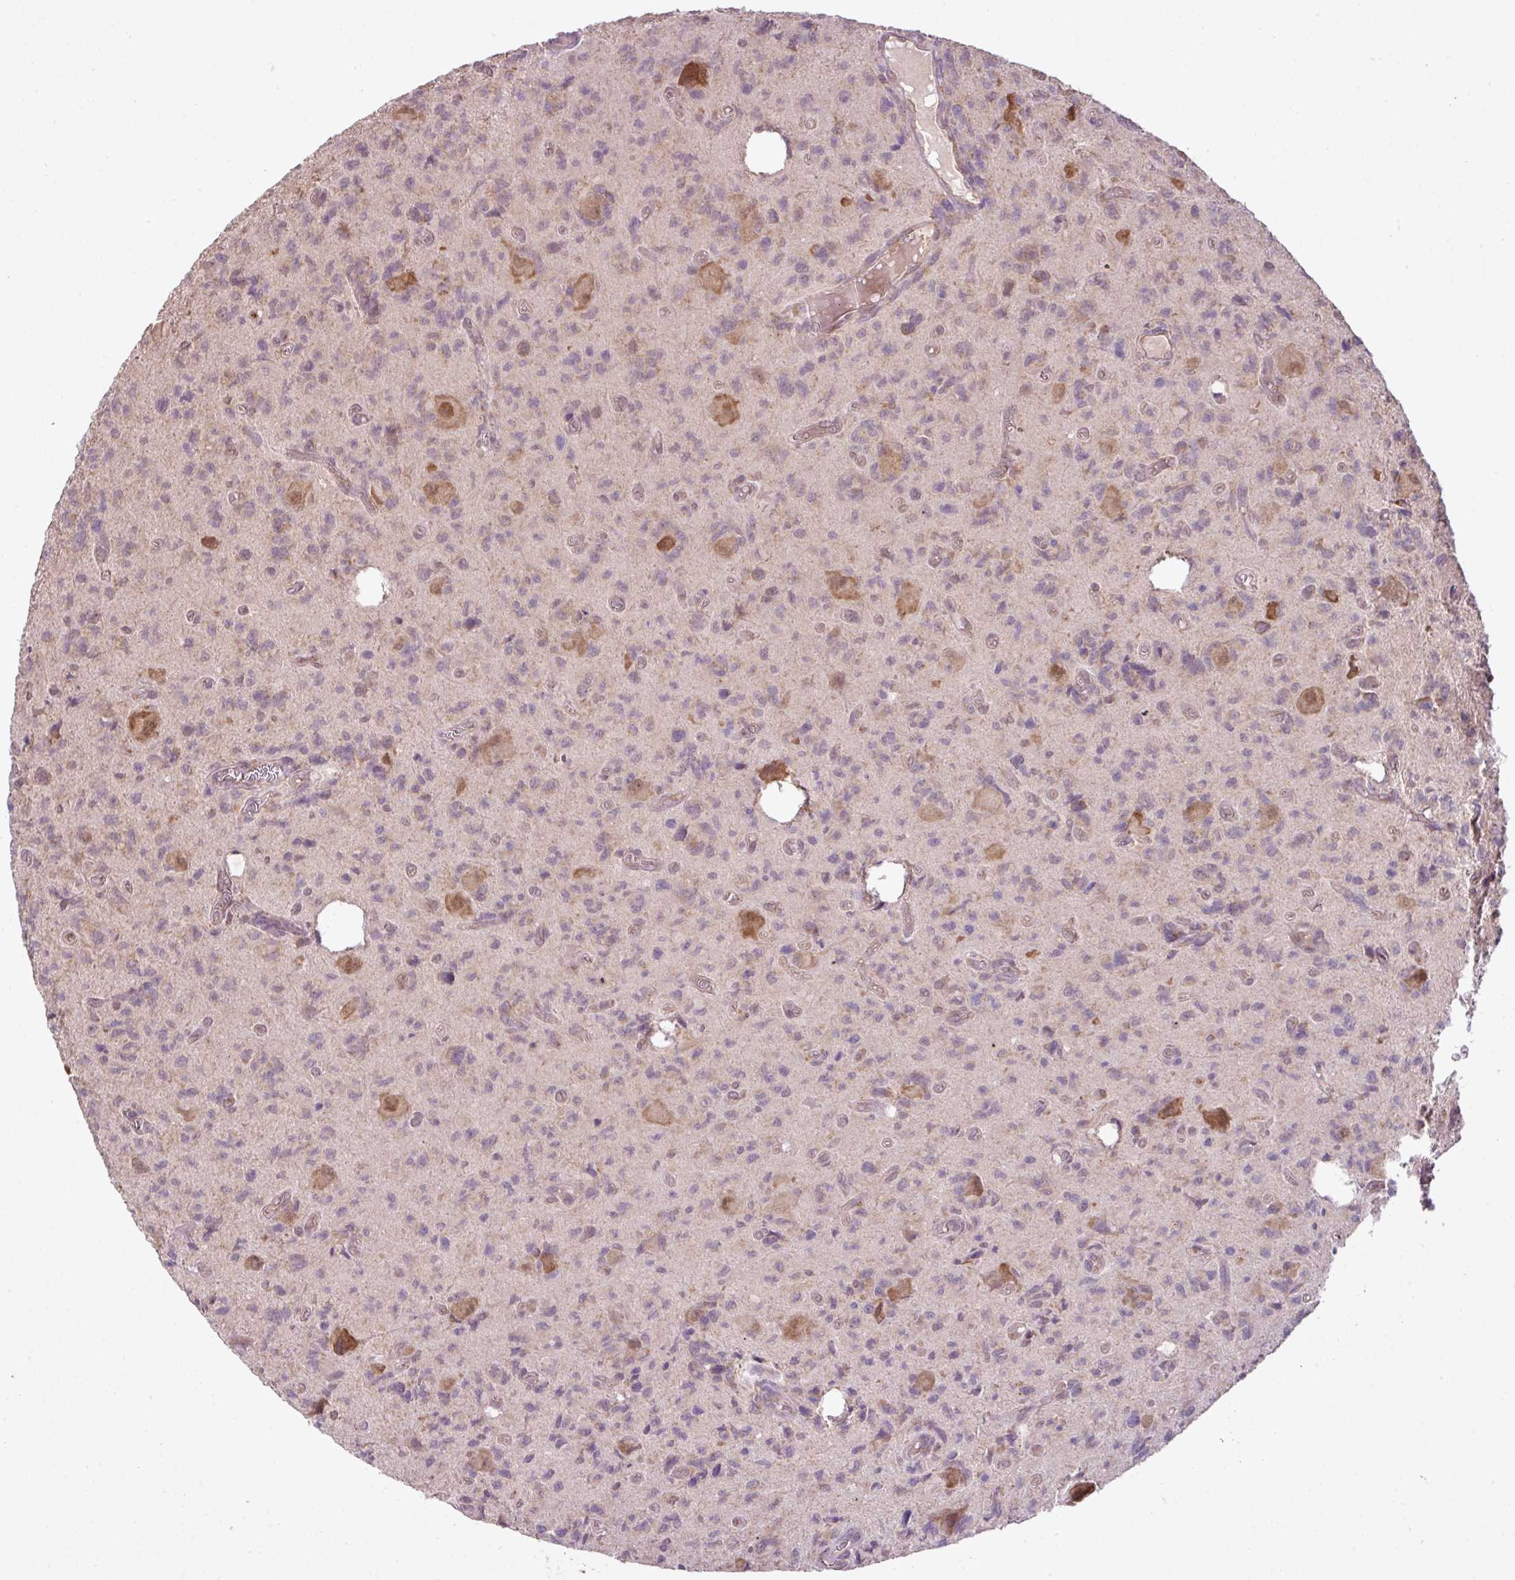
{"staining": {"intensity": "weak", "quantity": "25%-75%", "location": "cytoplasmic/membranous"}, "tissue": "glioma", "cell_type": "Tumor cells", "image_type": "cancer", "snomed": [{"axis": "morphology", "description": "Glioma, malignant, High grade"}, {"axis": "topography", "description": "Brain"}], "caption": "Approximately 25%-75% of tumor cells in human glioma display weak cytoplasmic/membranous protein staining as visualized by brown immunohistochemical staining.", "gene": "DNAAF4", "patient": {"sex": "male", "age": 76}}